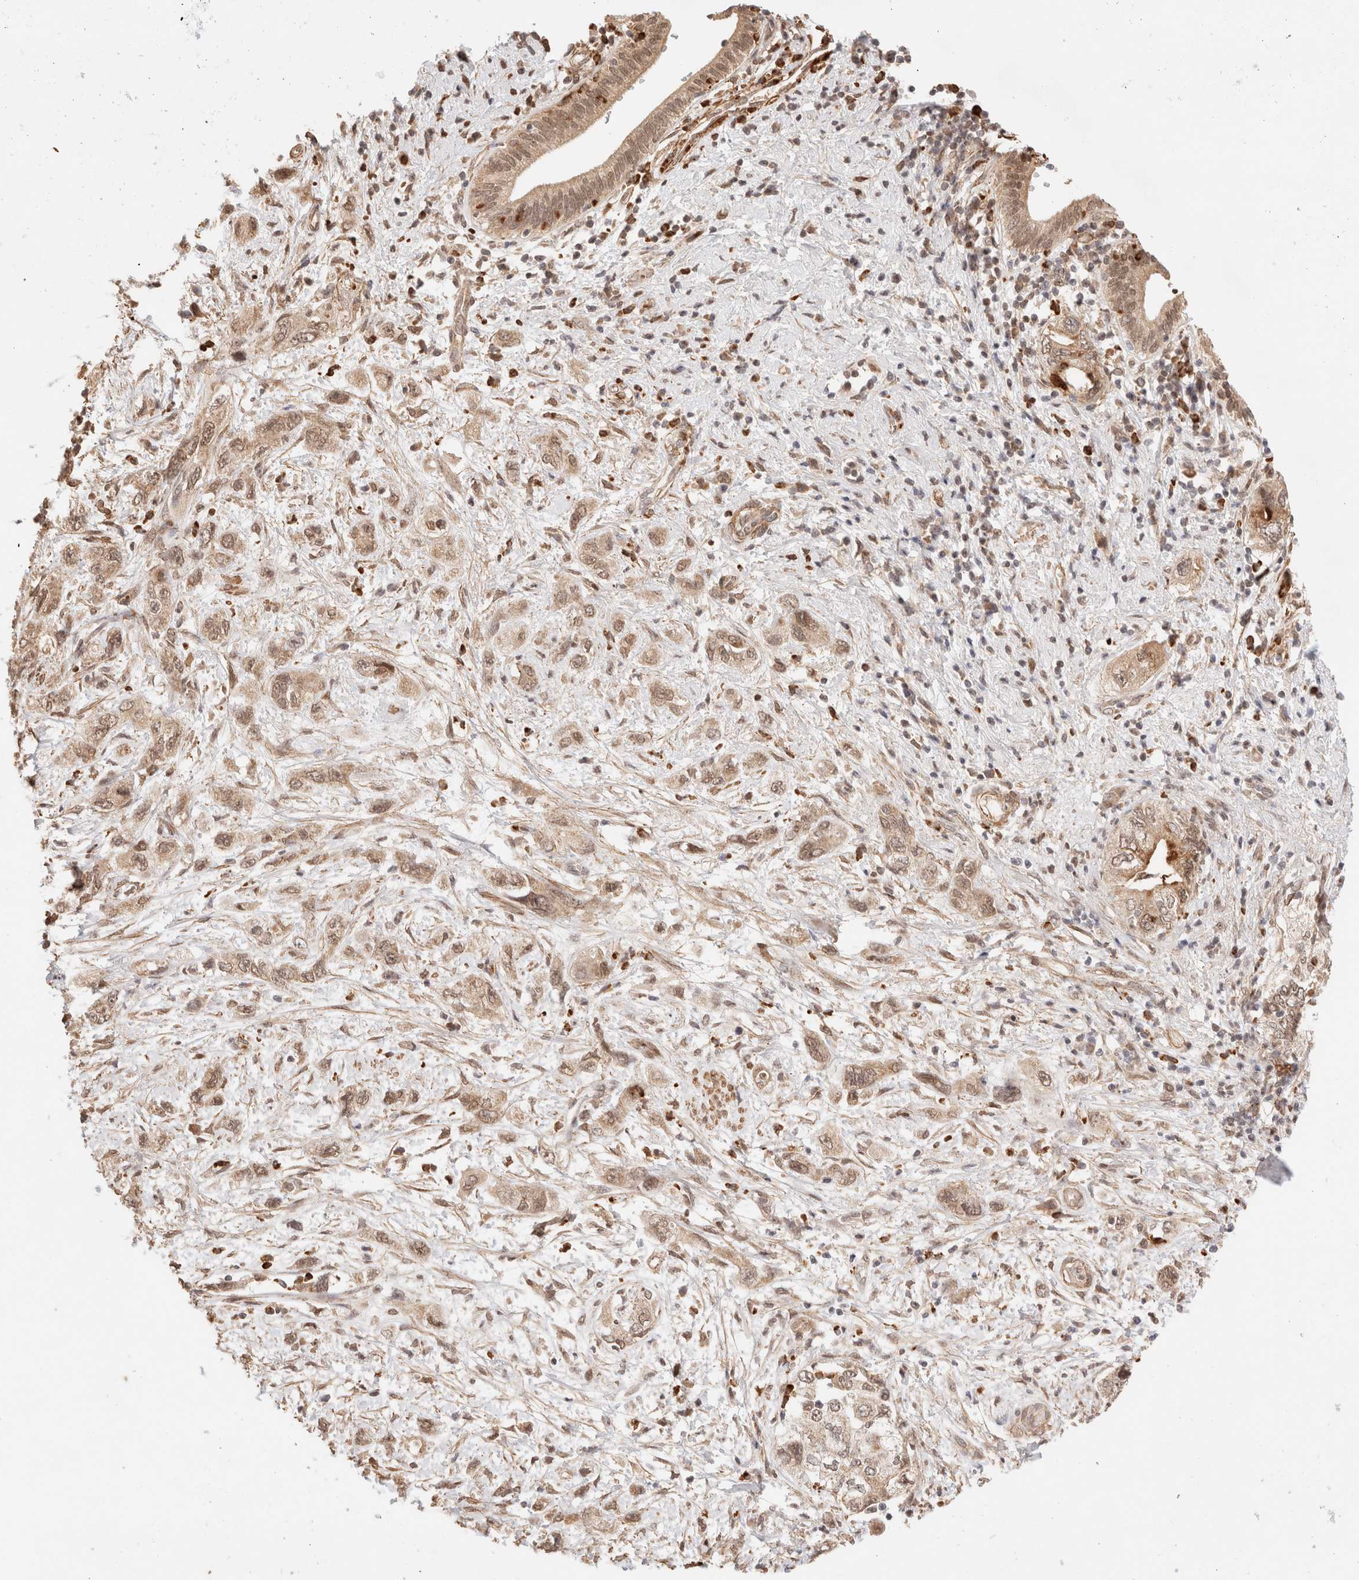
{"staining": {"intensity": "moderate", "quantity": ">75%", "location": "nuclear"}, "tissue": "pancreatic cancer", "cell_type": "Tumor cells", "image_type": "cancer", "snomed": [{"axis": "morphology", "description": "Adenocarcinoma, NOS"}, {"axis": "topography", "description": "Pancreas"}], "caption": "Protein staining by IHC displays moderate nuclear positivity in about >75% of tumor cells in pancreatic adenocarcinoma. (brown staining indicates protein expression, while blue staining denotes nuclei).", "gene": "BRPF3", "patient": {"sex": "female", "age": 73}}